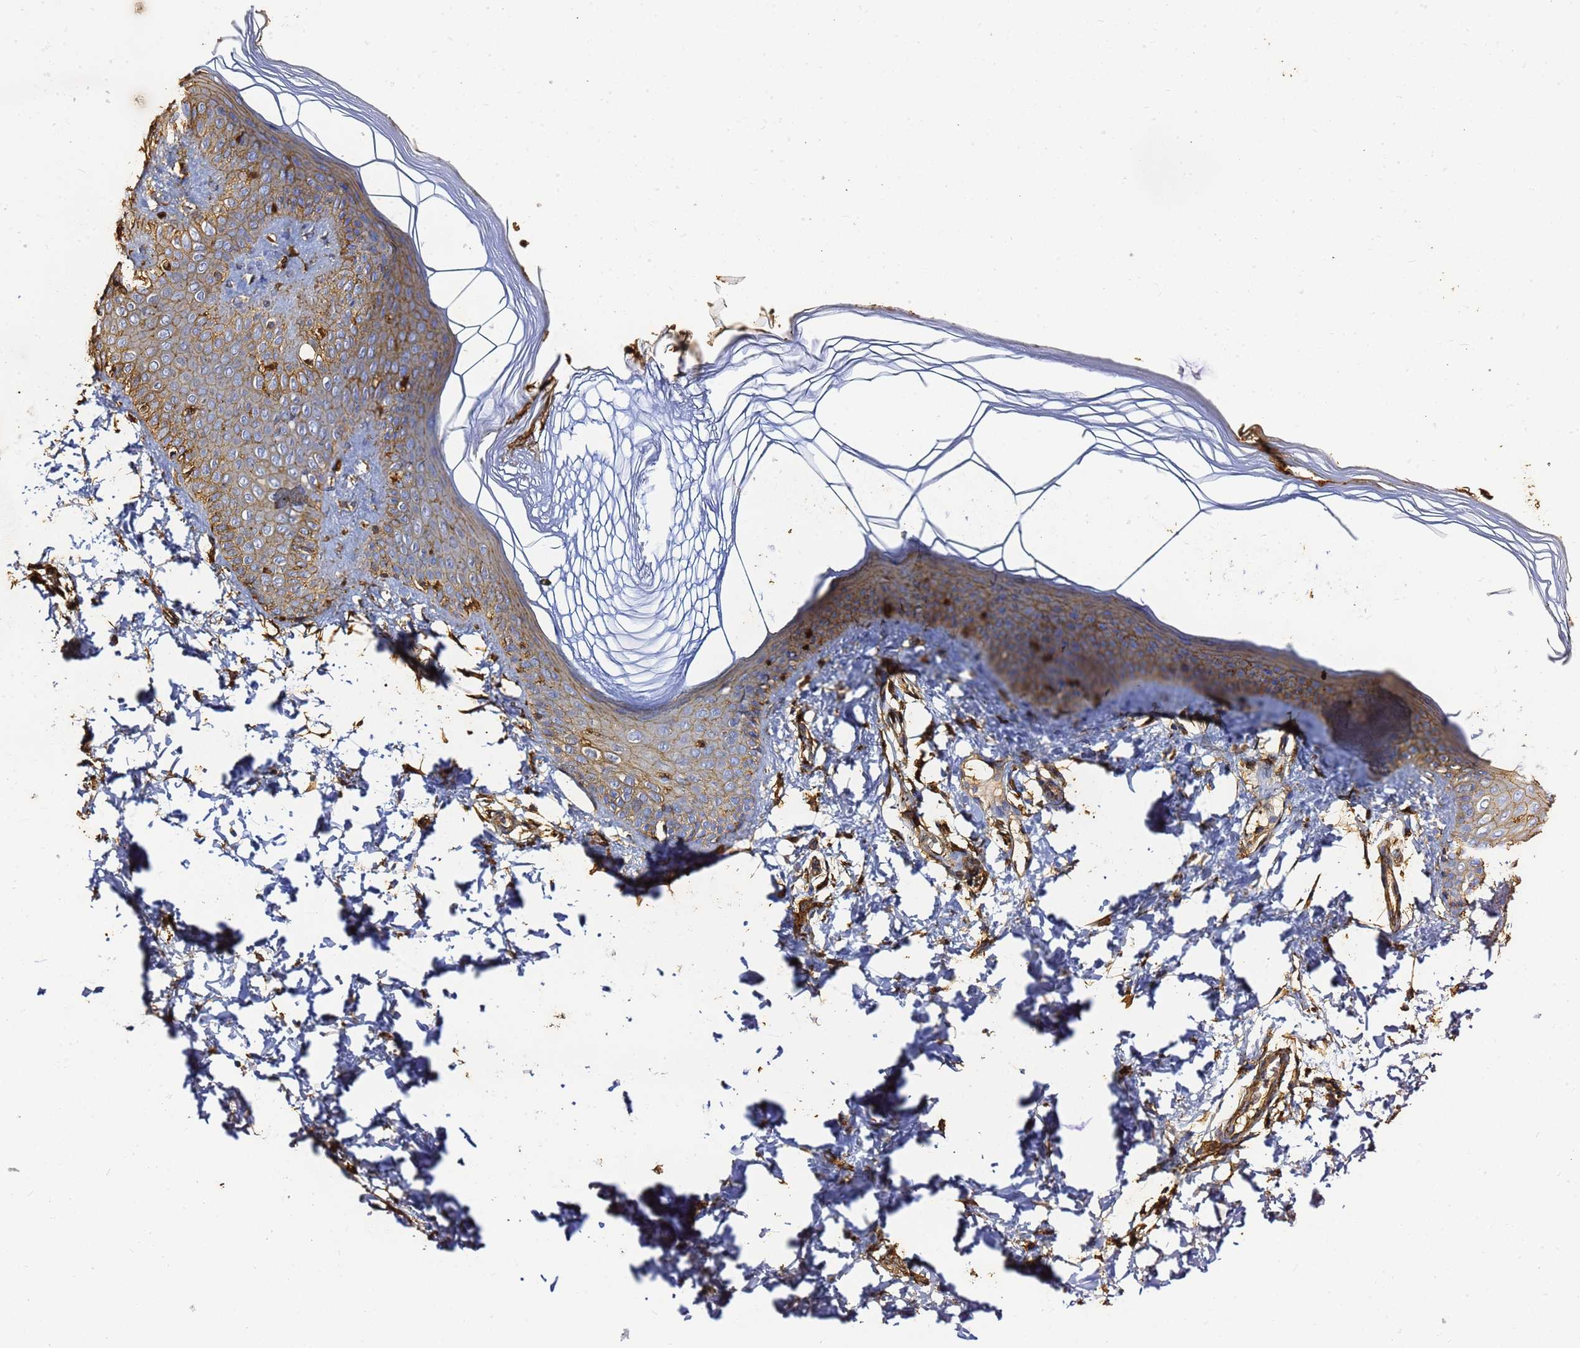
{"staining": {"intensity": "moderate", "quantity": "25%-75%", "location": "cytoplasmic/membranous"}, "tissue": "skin", "cell_type": "Epidermal cells", "image_type": "normal", "snomed": [{"axis": "morphology", "description": "Normal tissue, NOS"}, {"axis": "morphology", "description": "Inflammation, NOS"}, {"axis": "topography", "description": "Soft tissue"}, {"axis": "topography", "description": "Anal"}], "caption": "The image displays a brown stain indicating the presence of a protein in the cytoplasmic/membranous of epidermal cells in skin.", "gene": "ACTA1", "patient": {"sex": "female", "age": 15}}